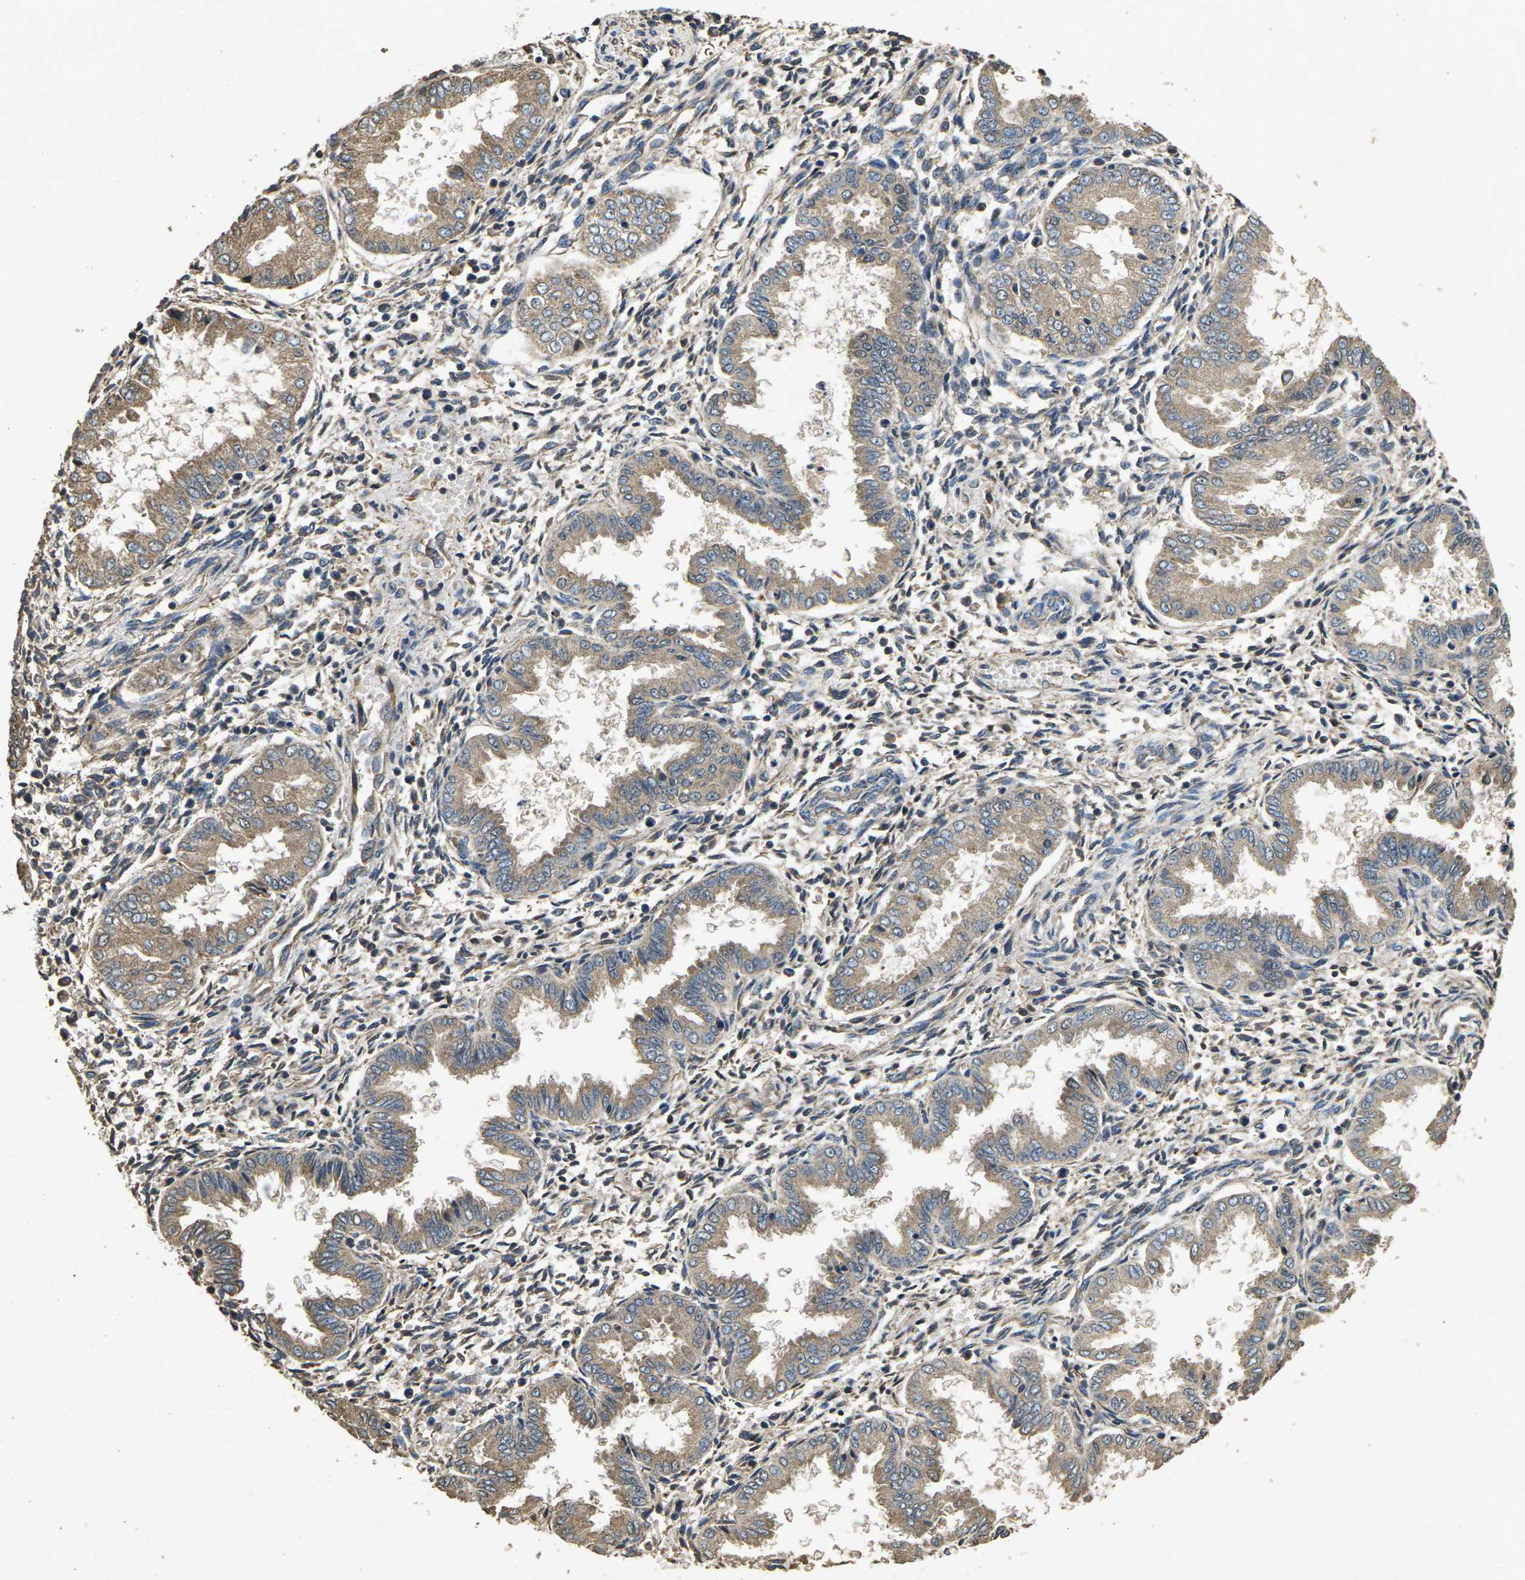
{"staining": {"intensity": "weak", "quantity": "25%-75%", "location": "cytoplasmic/membranous"}, "tissue": "endometrium", "cell_type": "Cells in endometrial stroma", "image_type": "normal", "snomed": [{"axis": "morphology", "description": "Normal tissue, NOS"}, {"axis": "topography", "description": "Endometrium"}], "caption": "This is a histology image of immunohistochemistry staining of normal endometrium, which shows weak expression in the cytoplasmic/membranous of cells in endometrial stroma.", "gene": "B4GAT1", "patient": {"sex": "female", "age": 33}}